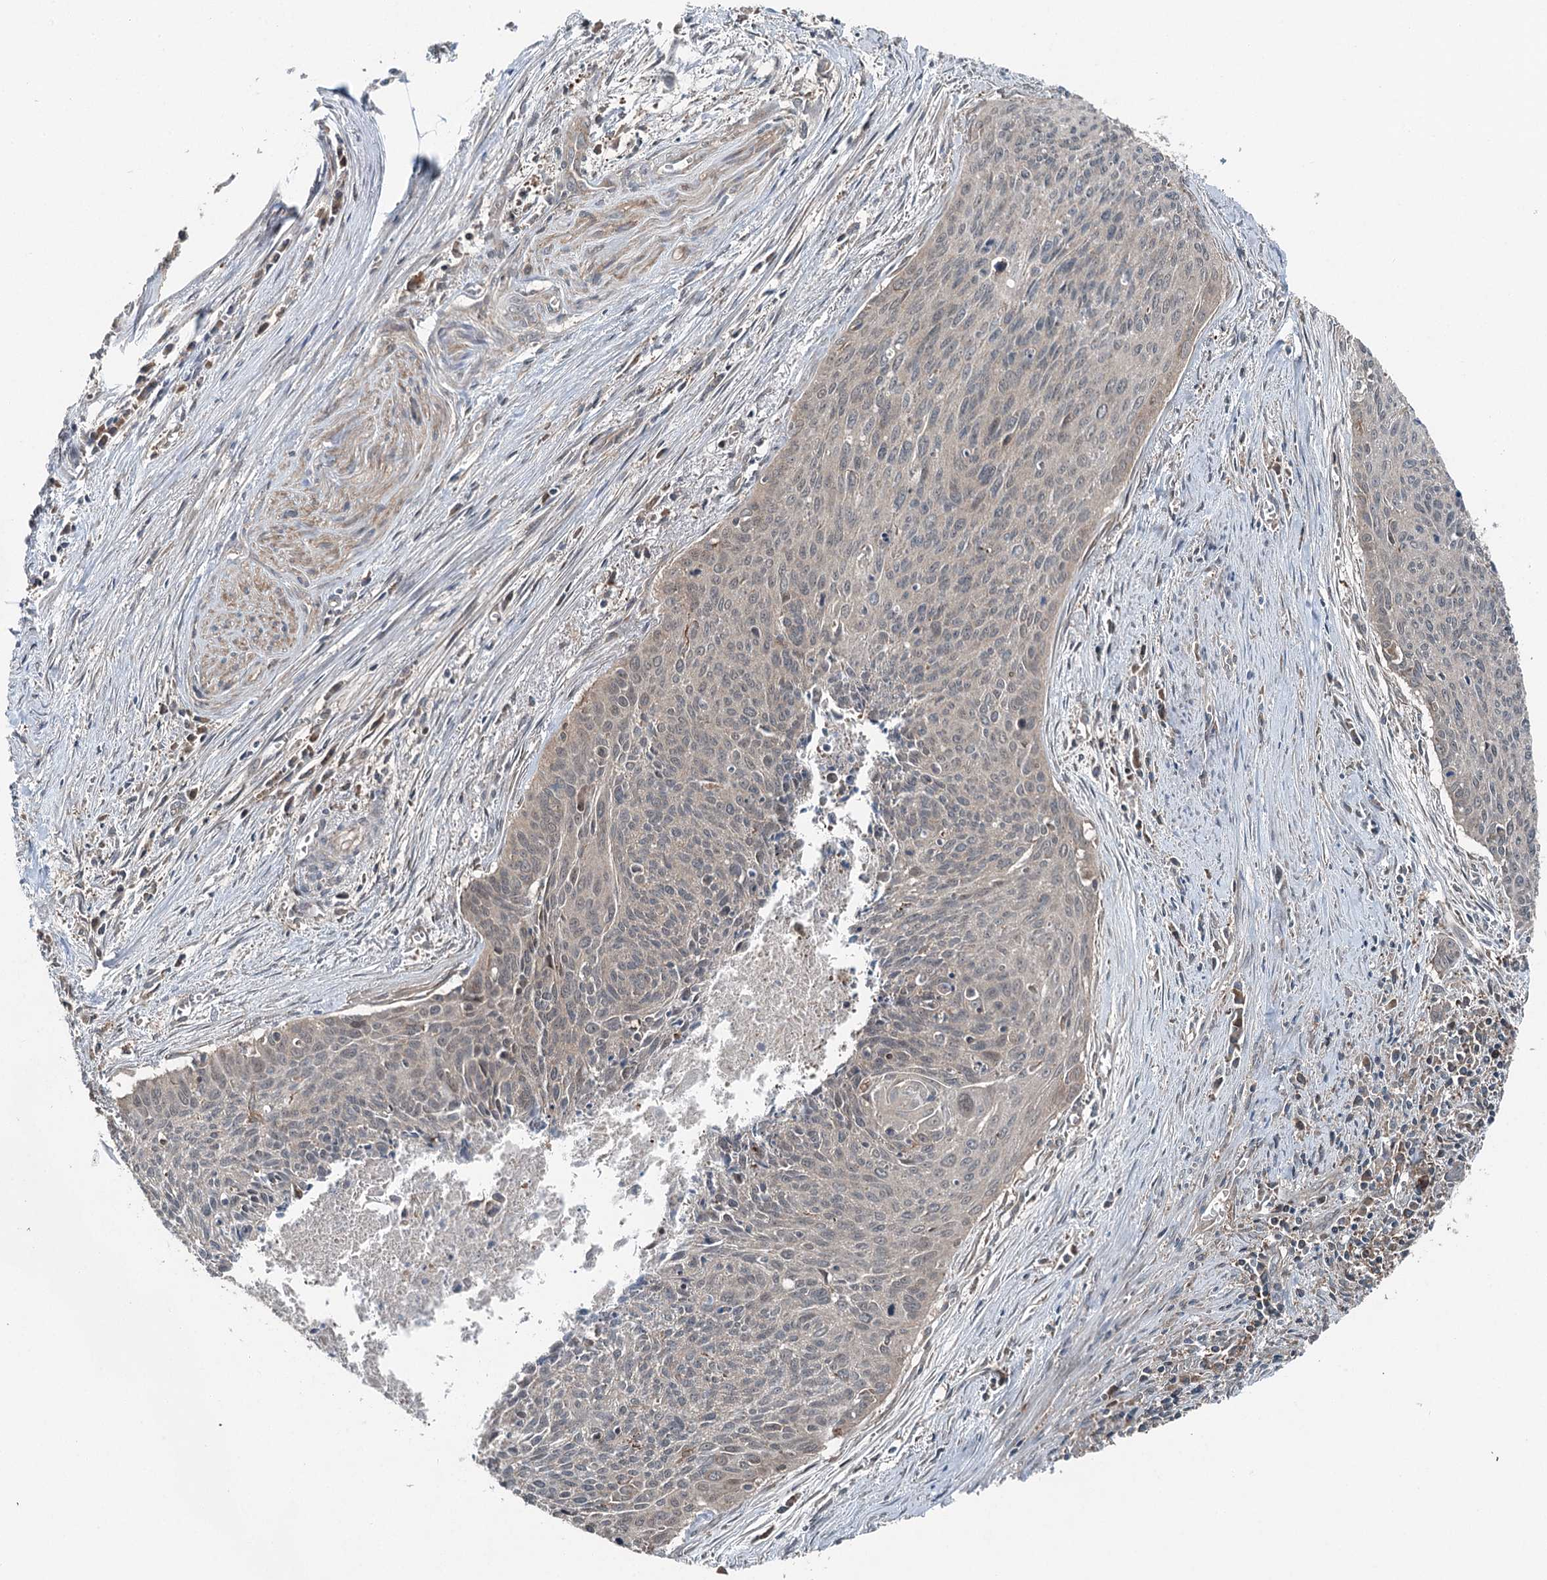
{"staining": {"intensity": "negative", "quantity": "none", "location": "none"}, "tissue": "cervical cancer", "cell_type": "Tumor cells", "image_type": "cancer", "snomed": [{"axis": "morphology", "description": "Squamous cell carcinoma, NOS"}, {"axis": "topography", "description": "Cervix"}], "caption": "This is a histopathology image of immunohistochemistry staining of cervical squamous cell carcinoma, which shows no positivity in tumor cells.", "gene": "SKIC3", "patient": {"sex": "female", "age": 55}}